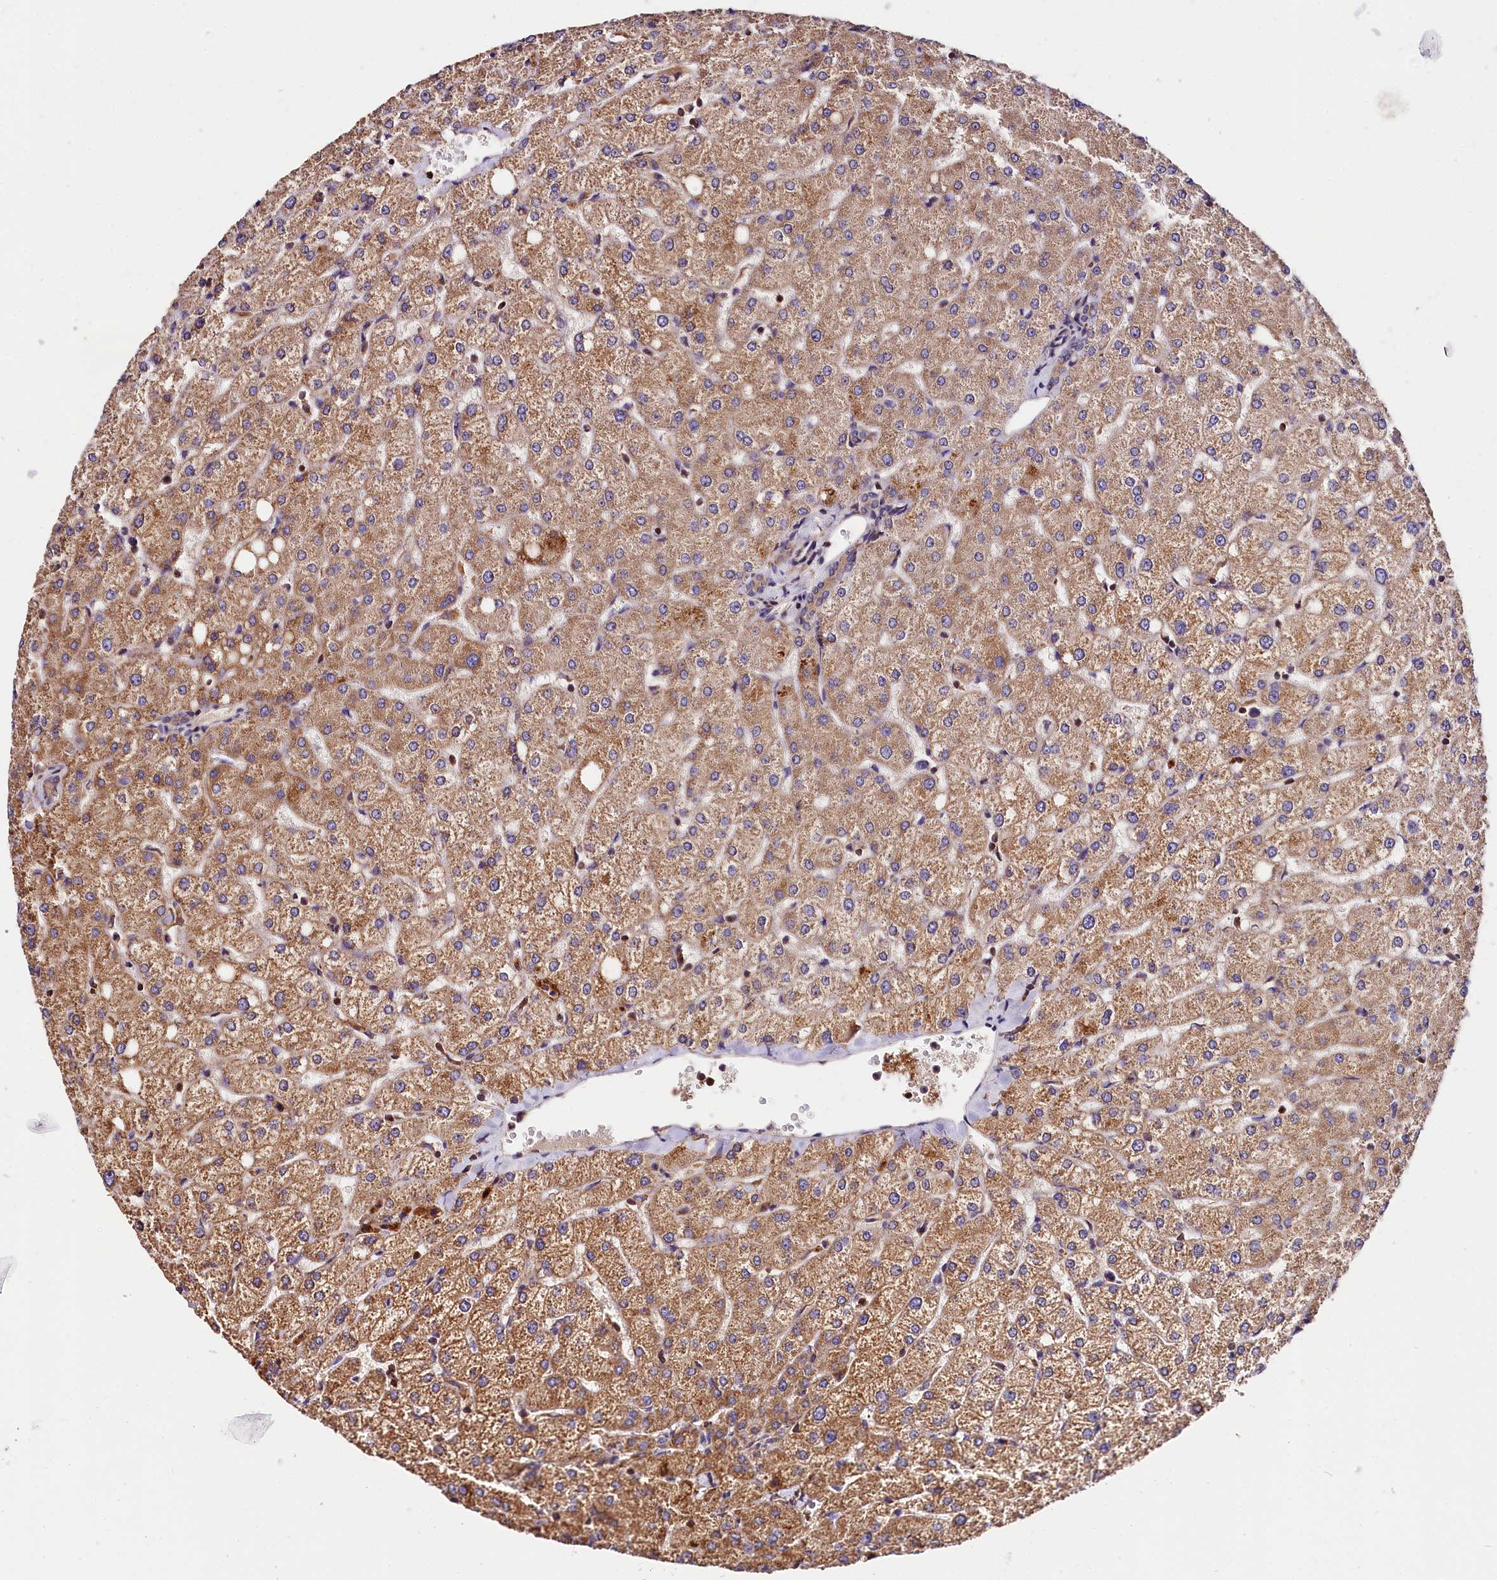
{"staining": {"intensity": "moderate", "quantity": ">75%", "location": "cytoplasmic/membranous"}, "tissue": "liver", "cell_type": "Cholangiocytes", "image_type": "normal", "snomed": [{"axis": "morphology", "description": "Normal tissue, NOS"}, {"axis": "topography", "description": "Liver"}], "caption": "Cholangiocytes demonstrate medium levels of moderate cytoplasmic/membranous staining in about >75% of cells in benign human liver.", "gene": "KPTN", "patient": {"sex": "female", "age": 54}}